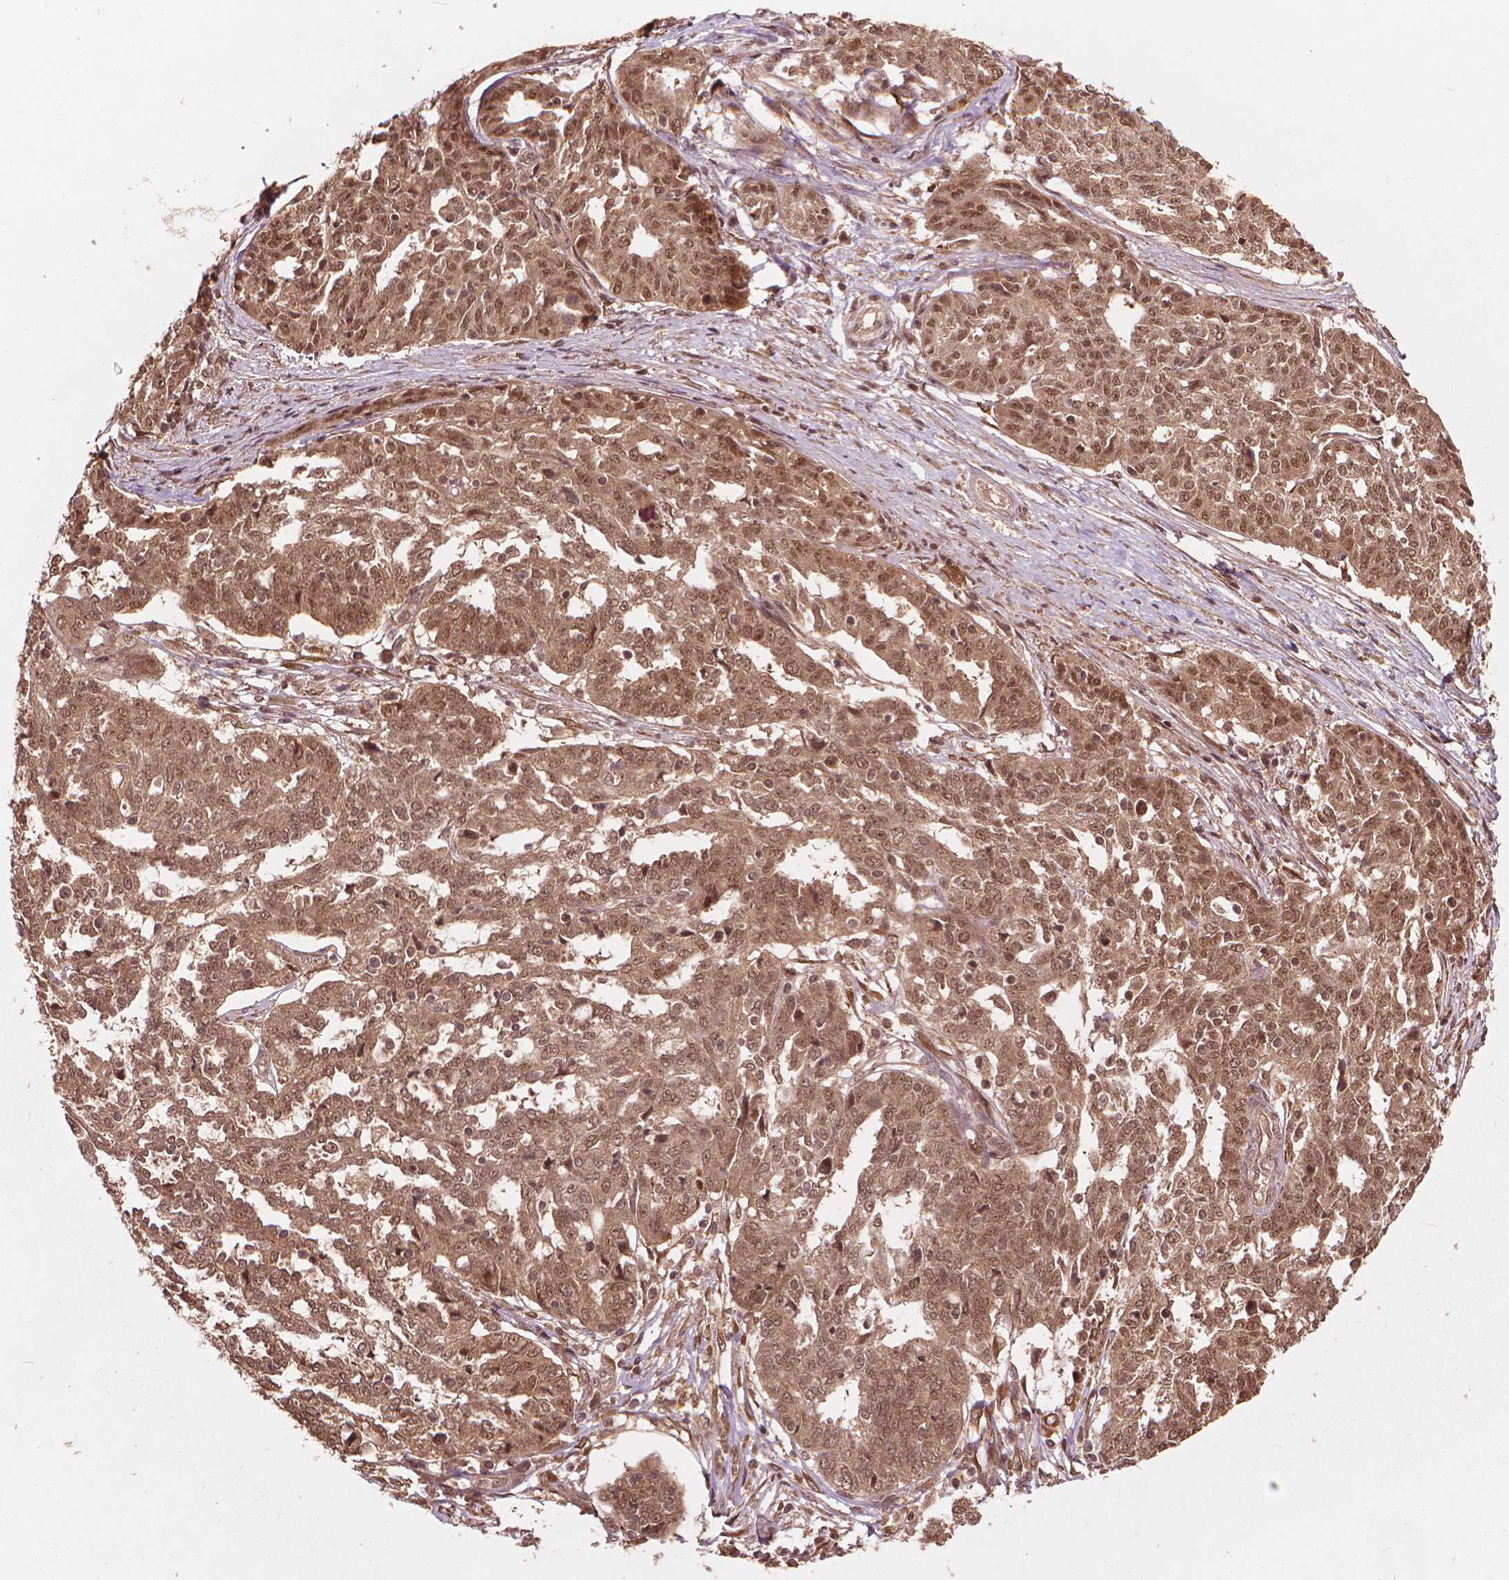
{"staining": {"intensity": "moderate", "quantity": ">75%", "location": "cytoplasmic/membranous,nuclear"}, "tissue": "ovarian cancer", "cell_type": "Tumor cells", "image_type": "cancer", "snomed": [{"axis": "morphology", "description": "Cystadenocarcinoma, serous, NOS"}, {"axis": "topography", "description": "Ovary"}], "caption": "A brown stain highlights moderate cytoplasmic/membranous and nuclear staining of a protein in ovarian cancer (serous cystadenocarcinoma) tumor cells.", "gene": "SSU72", "patient": {"sex": "female", "age": 67}}